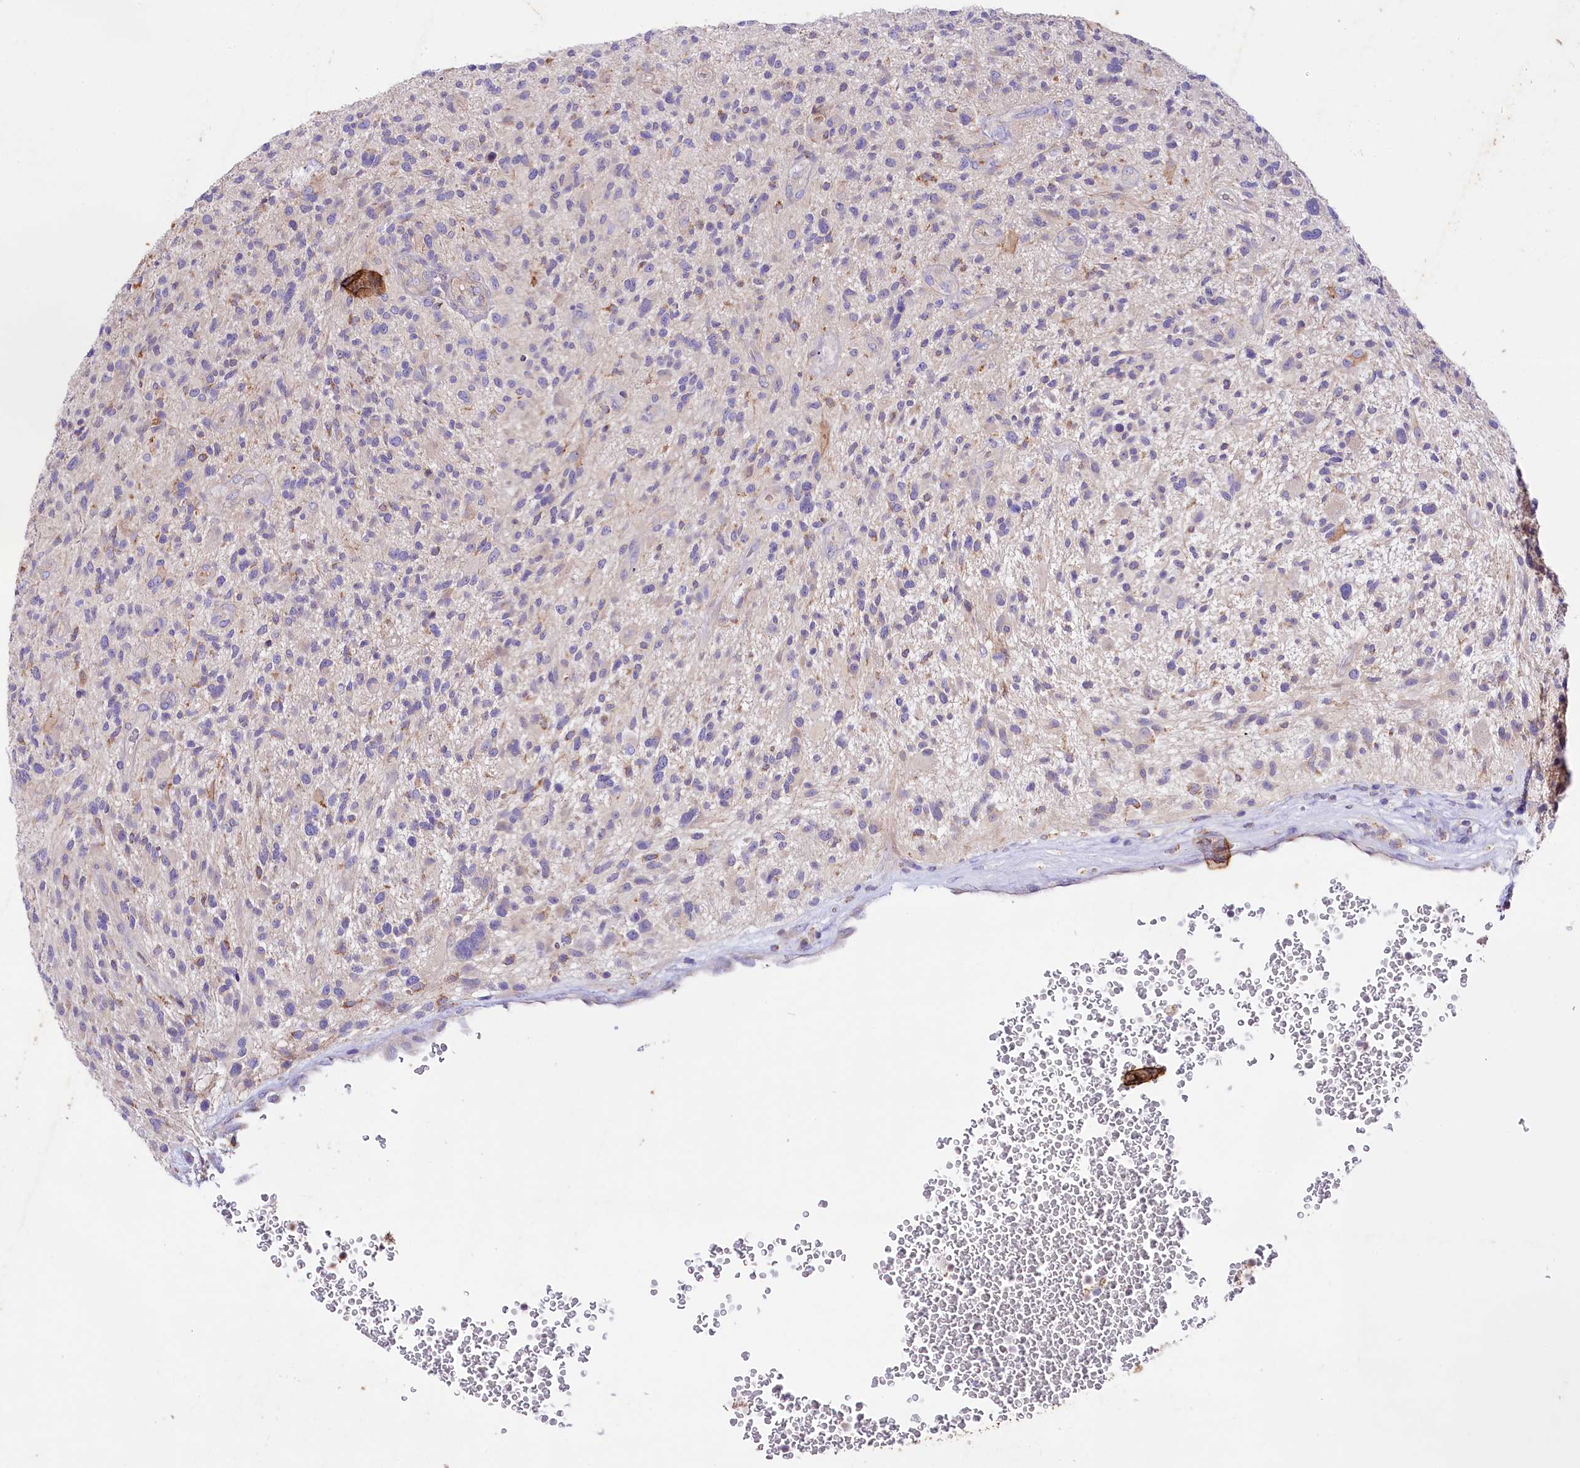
{"staining": {"intensity": "negative", "quantity": "none", "location": "none"}, "tissue": "glioma", "cell_type": "Tumor cells", "image_type": "cancer", "snomed": [{"axis": "morphology", "description": "Glioma, malignant, High grade"}, {"axis": "topography", "description": "Brain"}], "caption": "Tumor cells are negative for brown protein staining in high-grade glioma (malignant).", "gene": "SACM1L", "patient": {"sex": "male", "age": 47}}